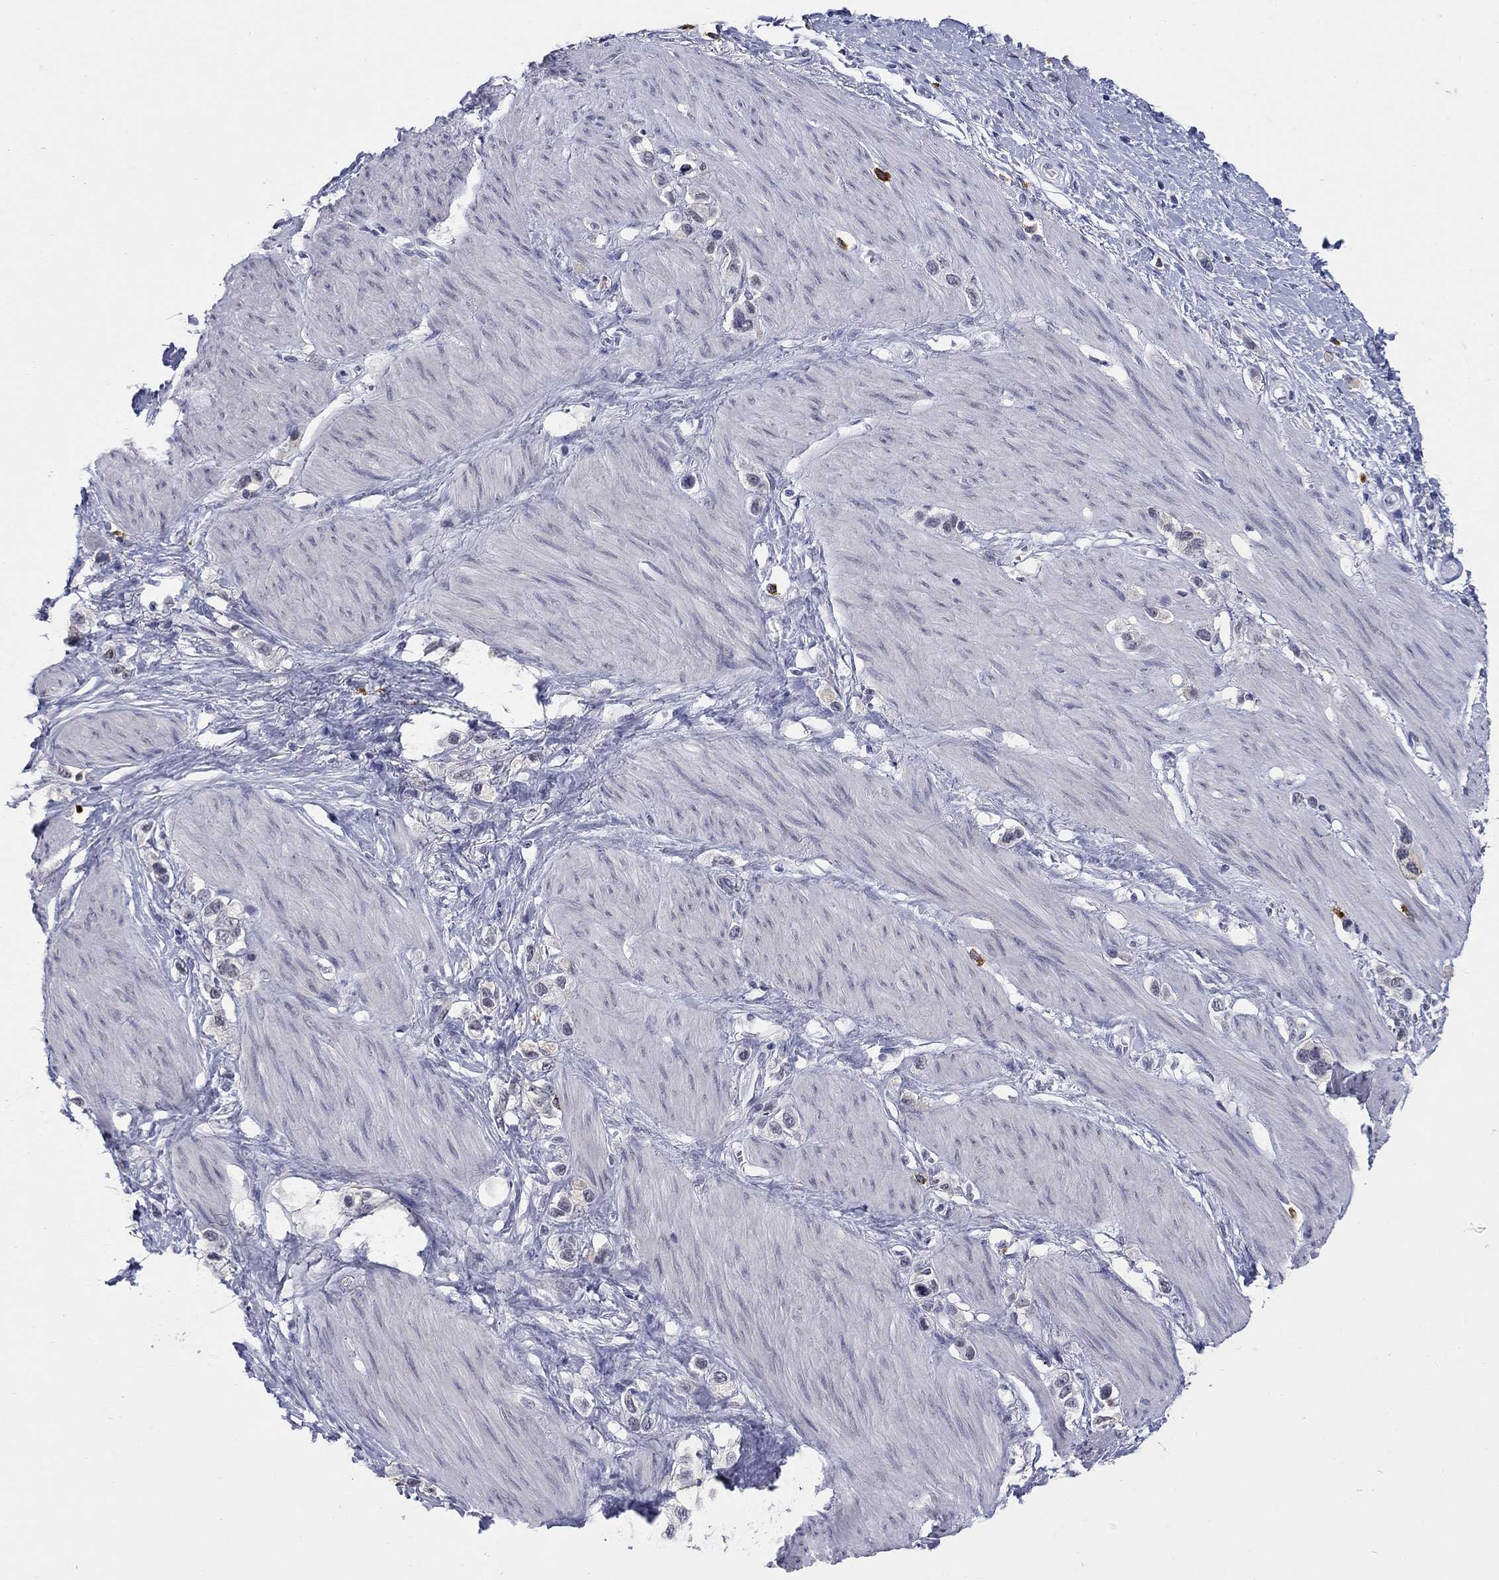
{"staining": {"intensity": "negative", "quantity": "none", "location": "none"}, "tissue": "stomach cancer", "cell_type": "Tumor cells", "image_type": "cancer", "snomed": [{"axis": "morphology", "description": "Normal tissue, NOS"}, {"axis": "morphology", "description": "Adenocarcinoma, NOS"}, {"axis": "morphology", "description": "Adenocarcinoma, High grade"}, {"axis": "topography", "description": "Stomach, upper"}, {"axis": "topography", "description": "Stomach"}], "caption": "Immunohistochemistry (IHC) of stomach adenocarcinoma demonstrates no staining in tumor cells.", "gene": "ECEL1", "patient": {"sex": "female", "age": 65}}